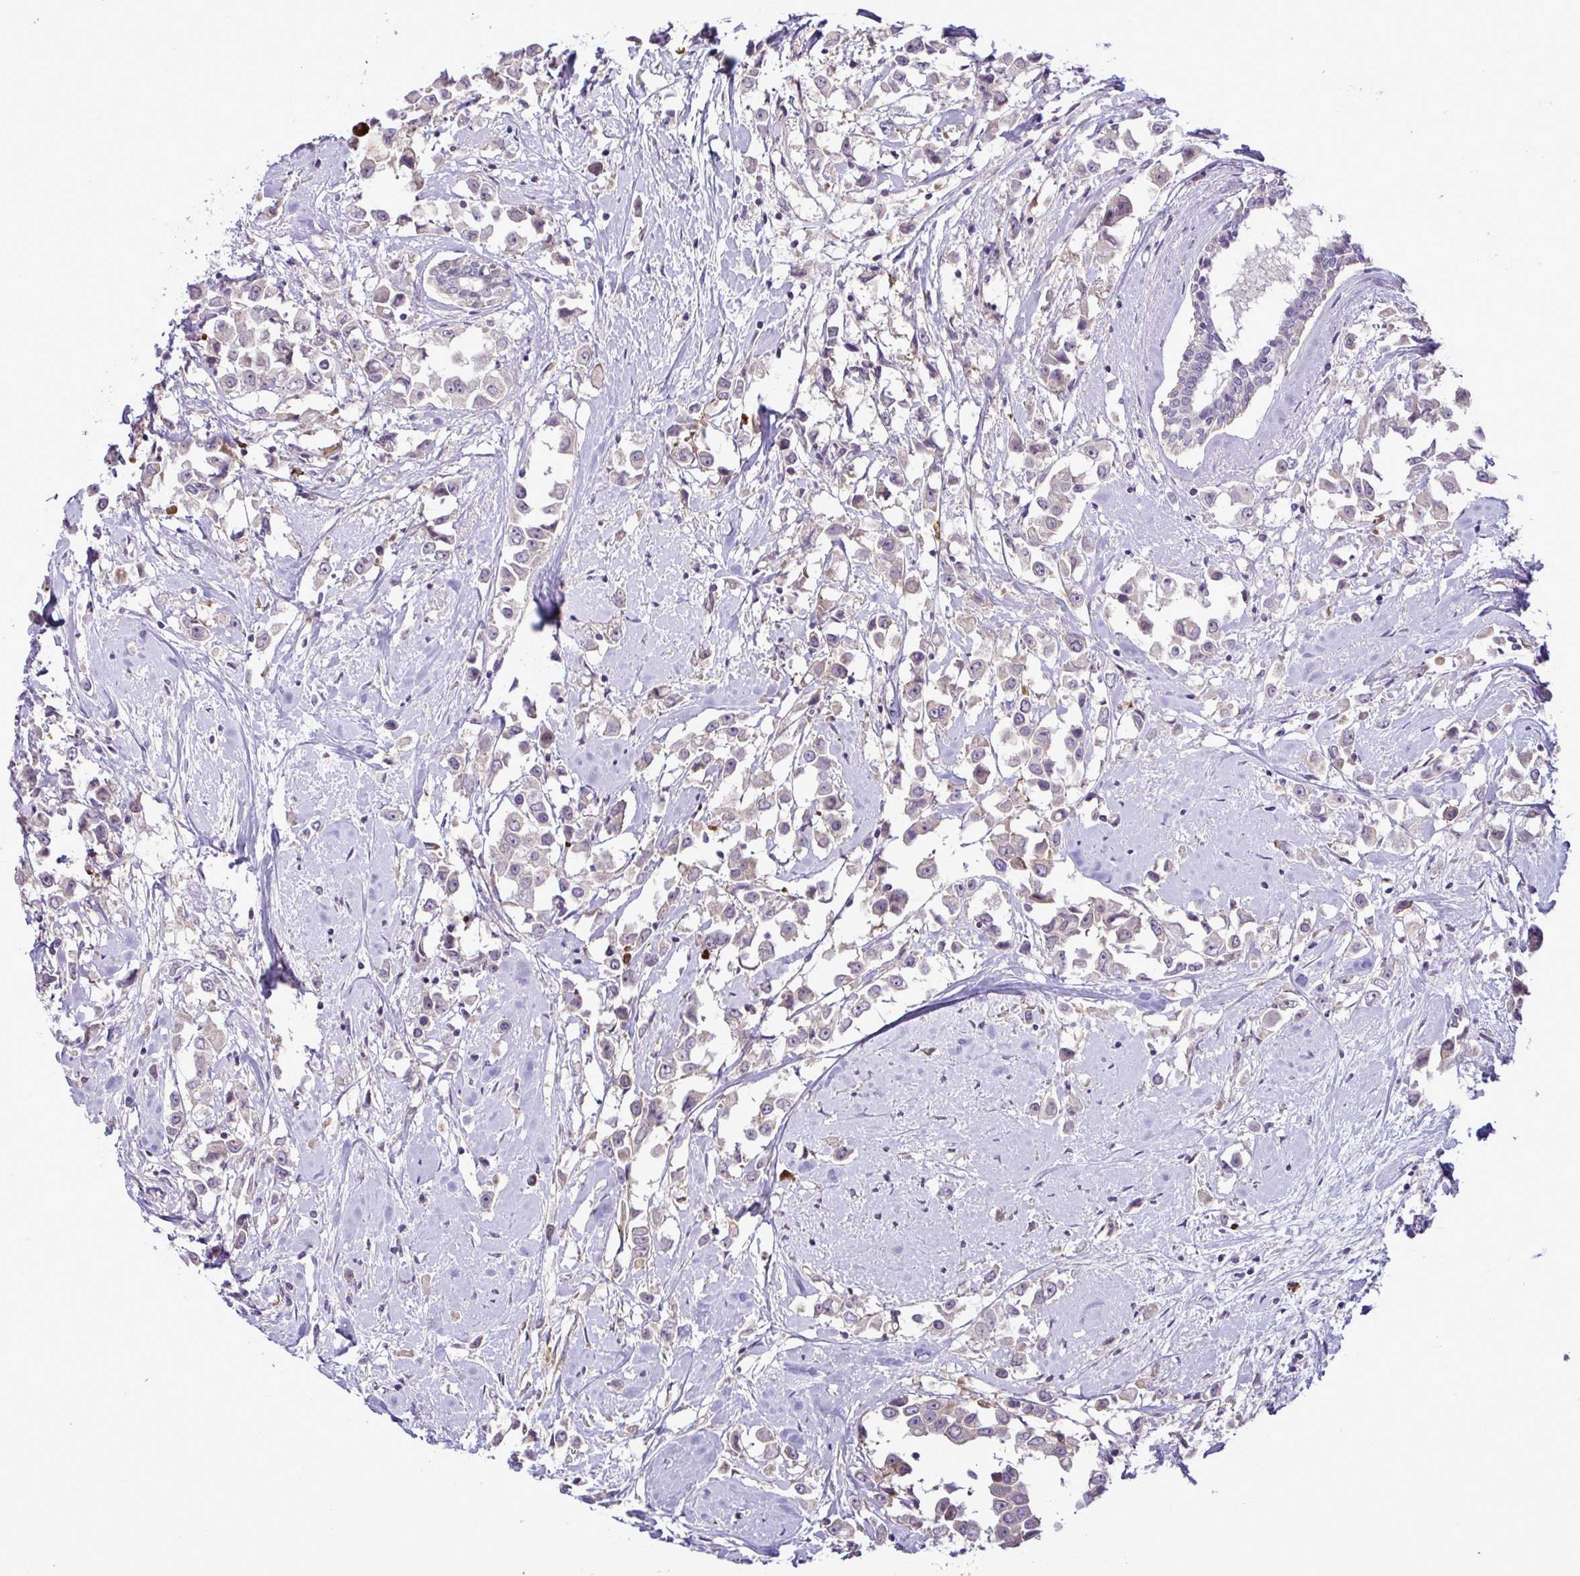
{"staining": {"intensity": "negative", "quantity": "none", "location": "none"}, "tissue": "breast cancer", "cell_type": "Tumor cells", "image_type": "cancer", "snomed": [{"axis": "morphology", "description": "Duct carcinoma"}, {"axis": "topography", "description": "Breast"}], "caption": "Tumor cells show no significant protein staining in breast cancer (infiltrating ductal carcinoma).", "gene": "SYNPO2L", "patient": {"sex": "female", "age": 61}}